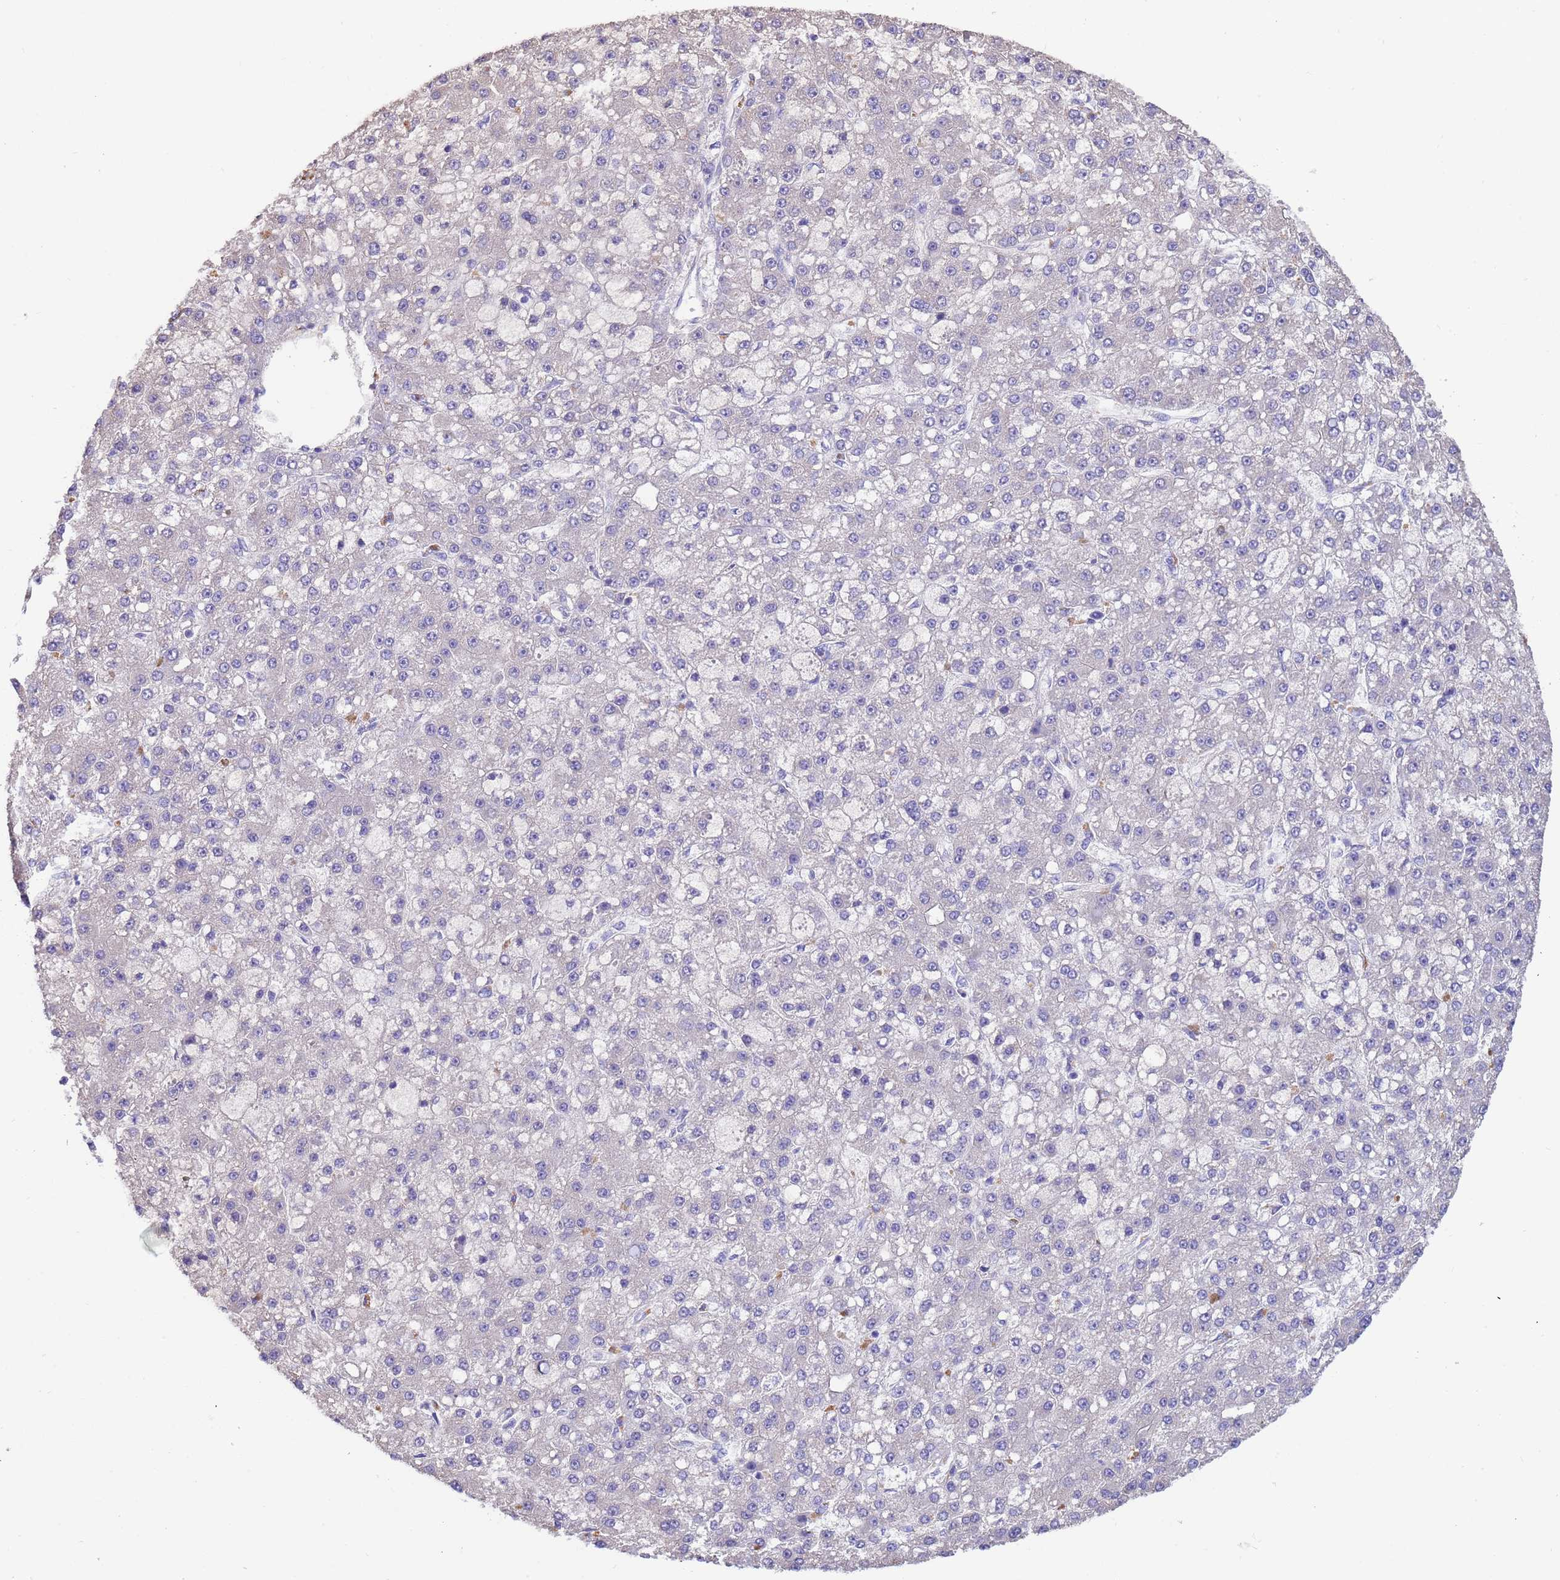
{"staining": {"intensity": "negative", "quantity": "none", "location": "none"}, "tissue": "liver cancer", "cell_type": "Tumor cells", "image_type": "cancer", "snomed": [{"axis": "morphology", "description": "Carcinoma, Hepatocellular, NOS"}, {"axis": "topography", "description": "Liver"}], "caption": "IHC histopathology image of neoplastic tissue: human liver cancer stained with DAB (3,3'-diaminobenzidine) displays no significant protein positivity in tumor cells. (Brightfield microscopy of DAB (3,3'-diaminobenzidine) immunohistochemistry (IHC) at high magnification).", "gene": "SRL", "patient": {"sex": "male", "age": 67}}